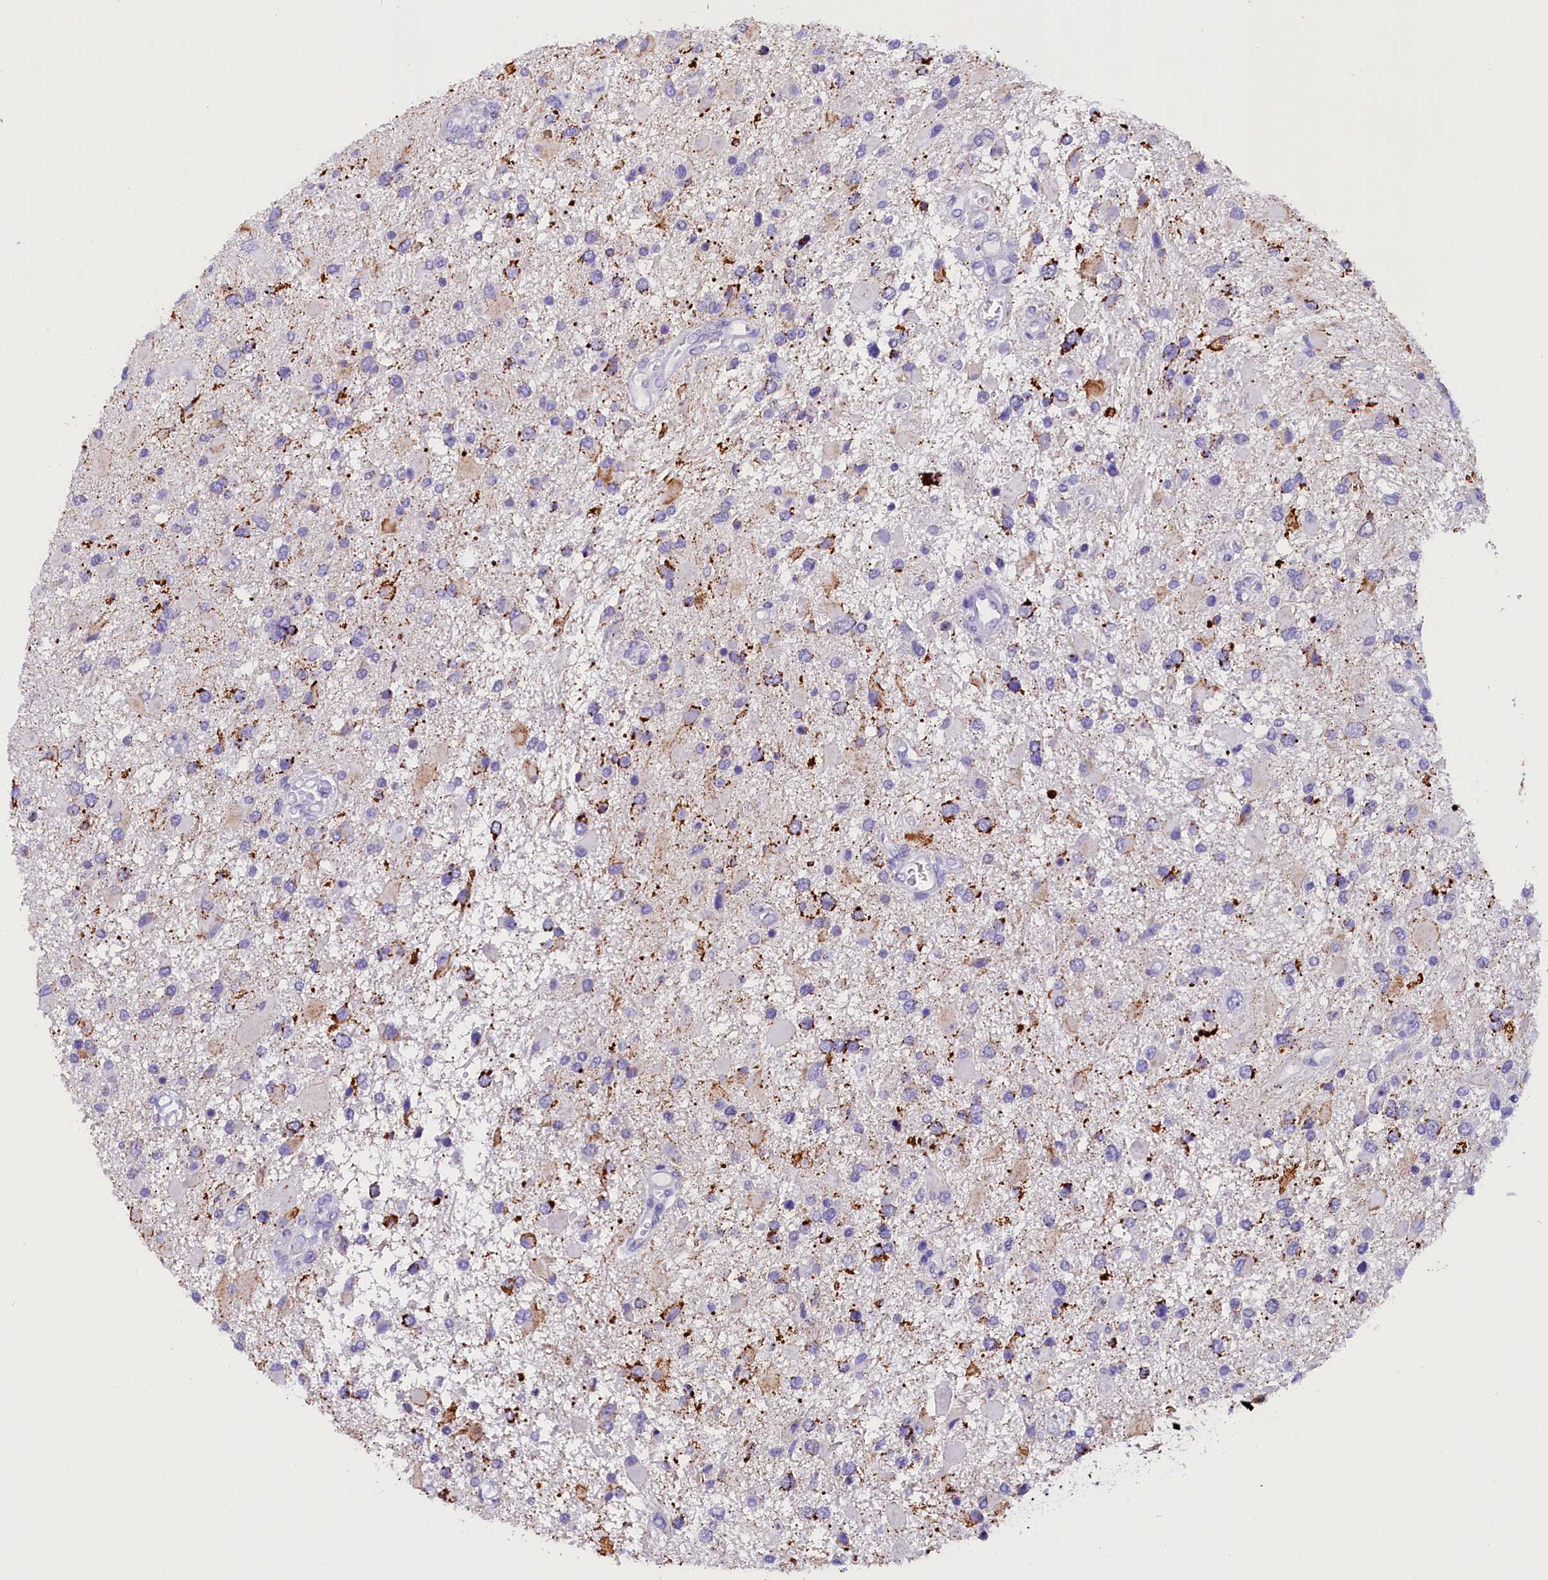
{"staining": {"intensity": "moderate", "quantity": "<25%", "location": "cytoplasmic/membranous"}, "tissue": "glioma", "cell_type": "Tumor cells", "image_type": "cancer", "snomed": [{"axis": "morphology", "description": "Glioma, malignant, High grade"}, {"axis": "topography", "description": "Brain"}], "caption": "The micrograph displays staining of high-grade glioma (malignant), revealing moderate cytoplasmic/membranous protein expression (brown color) within tumor cells.", "gene": "ABAT", "patient": {"sex": "male", "age": 53}}